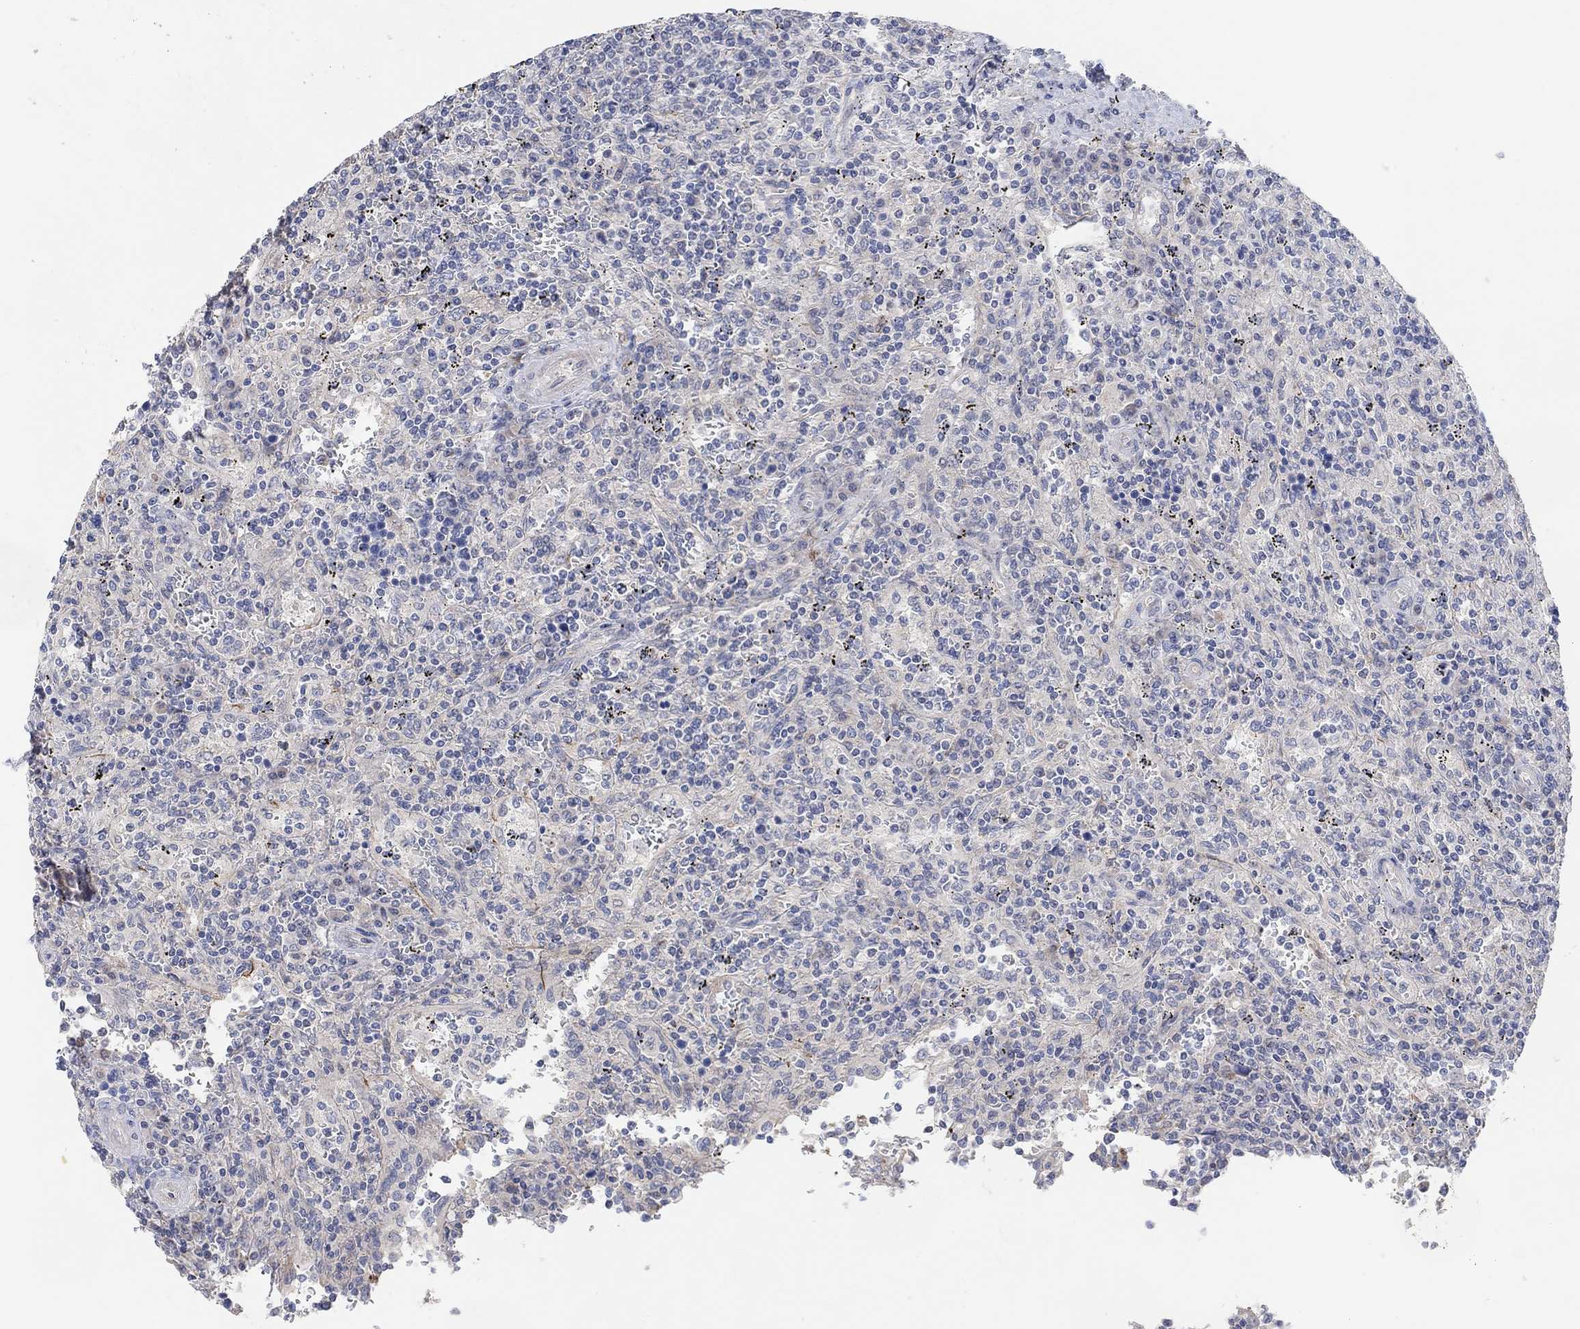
{"staining": {"intensity": "negative", "quantity": "none", "location": "none"}, "tissue": "lymphoma", "cell_type": "Tumor cells", "image_type": "cancer", "snomed": [{"axis": "morphology", "description": "Malignant lymphoma, non-Hodgkin's type, Low grade"}, {"axis": "topography", "description": "Spleen"}], "caption": "This is a micrograph of IHC staining of malignant lymphoma, non-Hodgkin's type (low-grade), which shows no positivity in tumor cells.", "gene": "HCRTR1", "patient": {"sex": "male", "age": 62}}